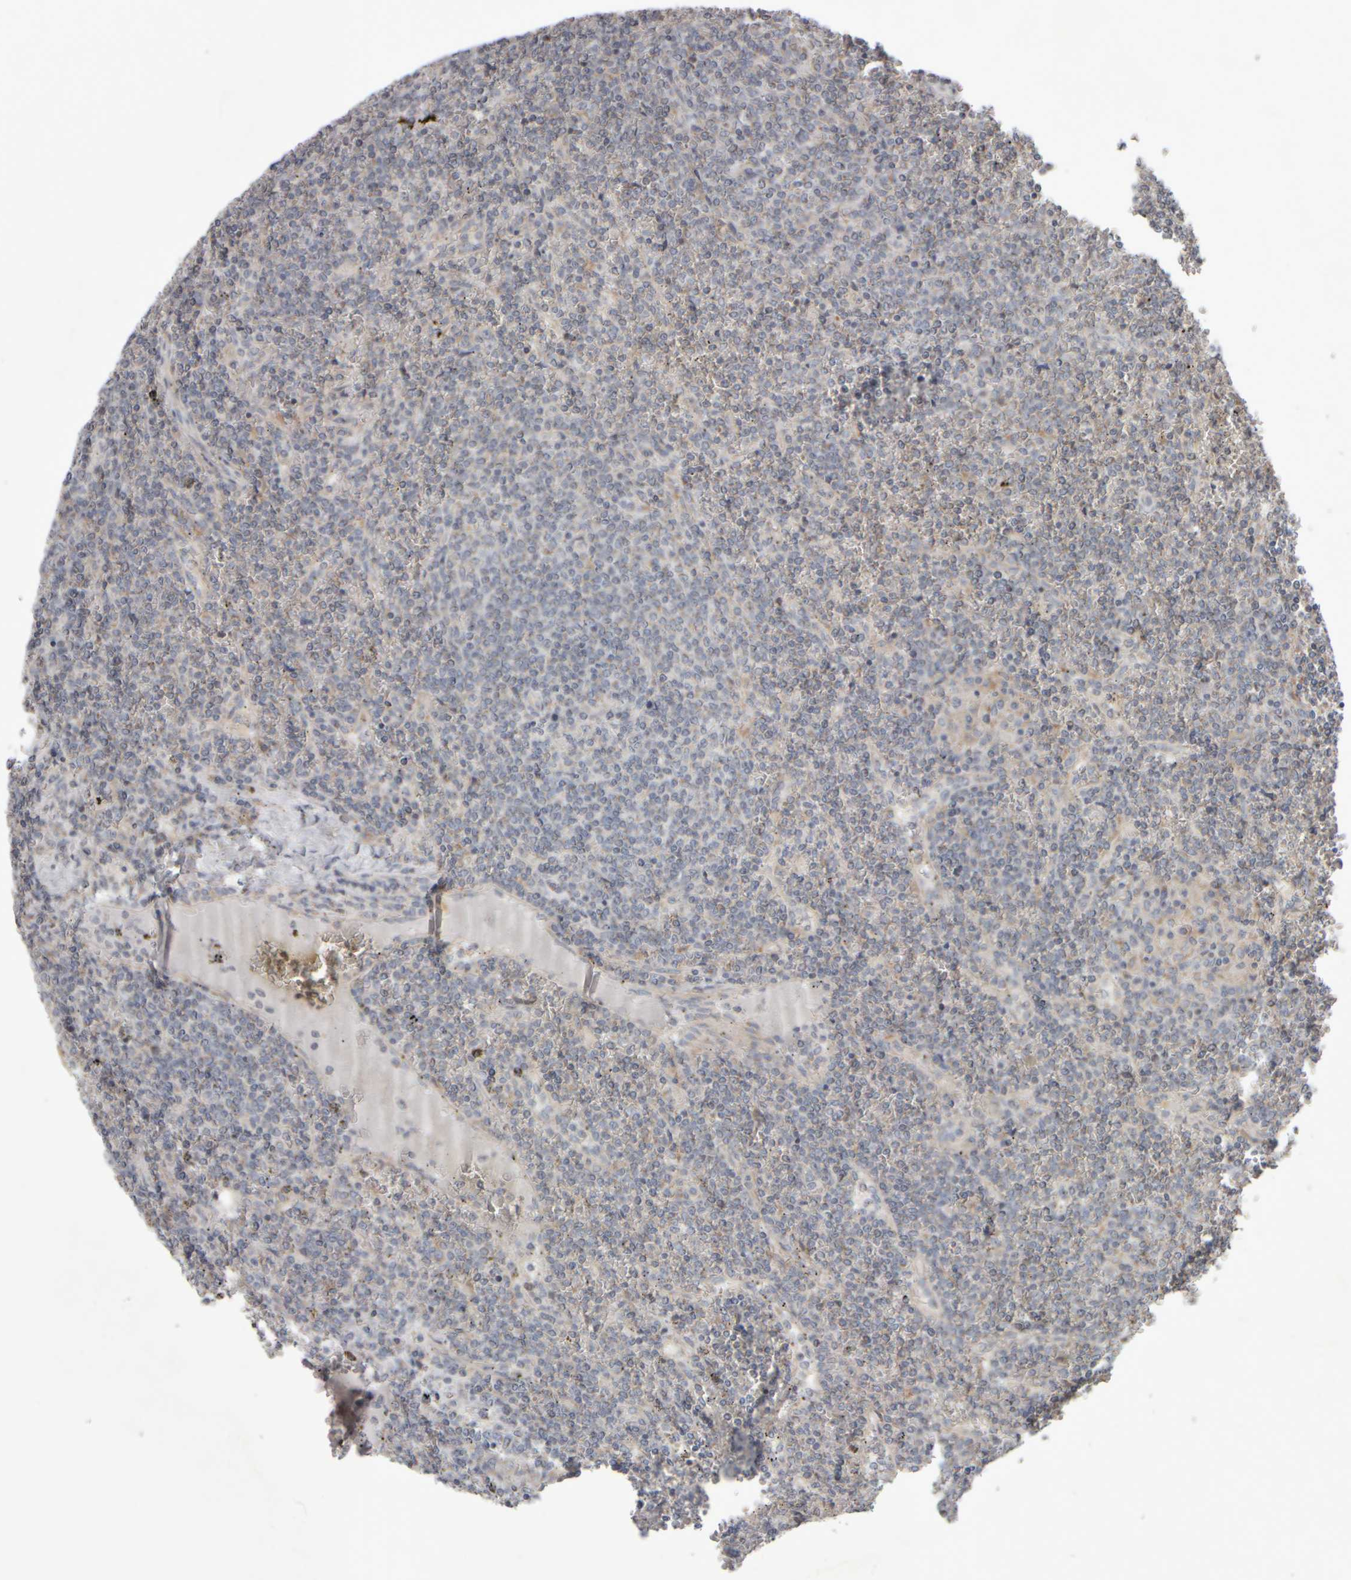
{"staining": {"intensity": "negative", "quantity": "none", "location": "none"}, "tissue": "lymphoma", "cell_type": "Tumor cells", "image_type": "cancer", "snomed": [{"axis": "morphology", "description": "Malignant lymphoma, non-Hodgkin's type, Low grade"}, {"axis": "topography", "description": "Spleen"}], "caption": "Image shows no significant protein positivity in tumor cells of low-grade malignant lymphoma, non-Hodgkin's type.", "gene": "SCO1", "patient": {"sex": "female", "age": 19}}